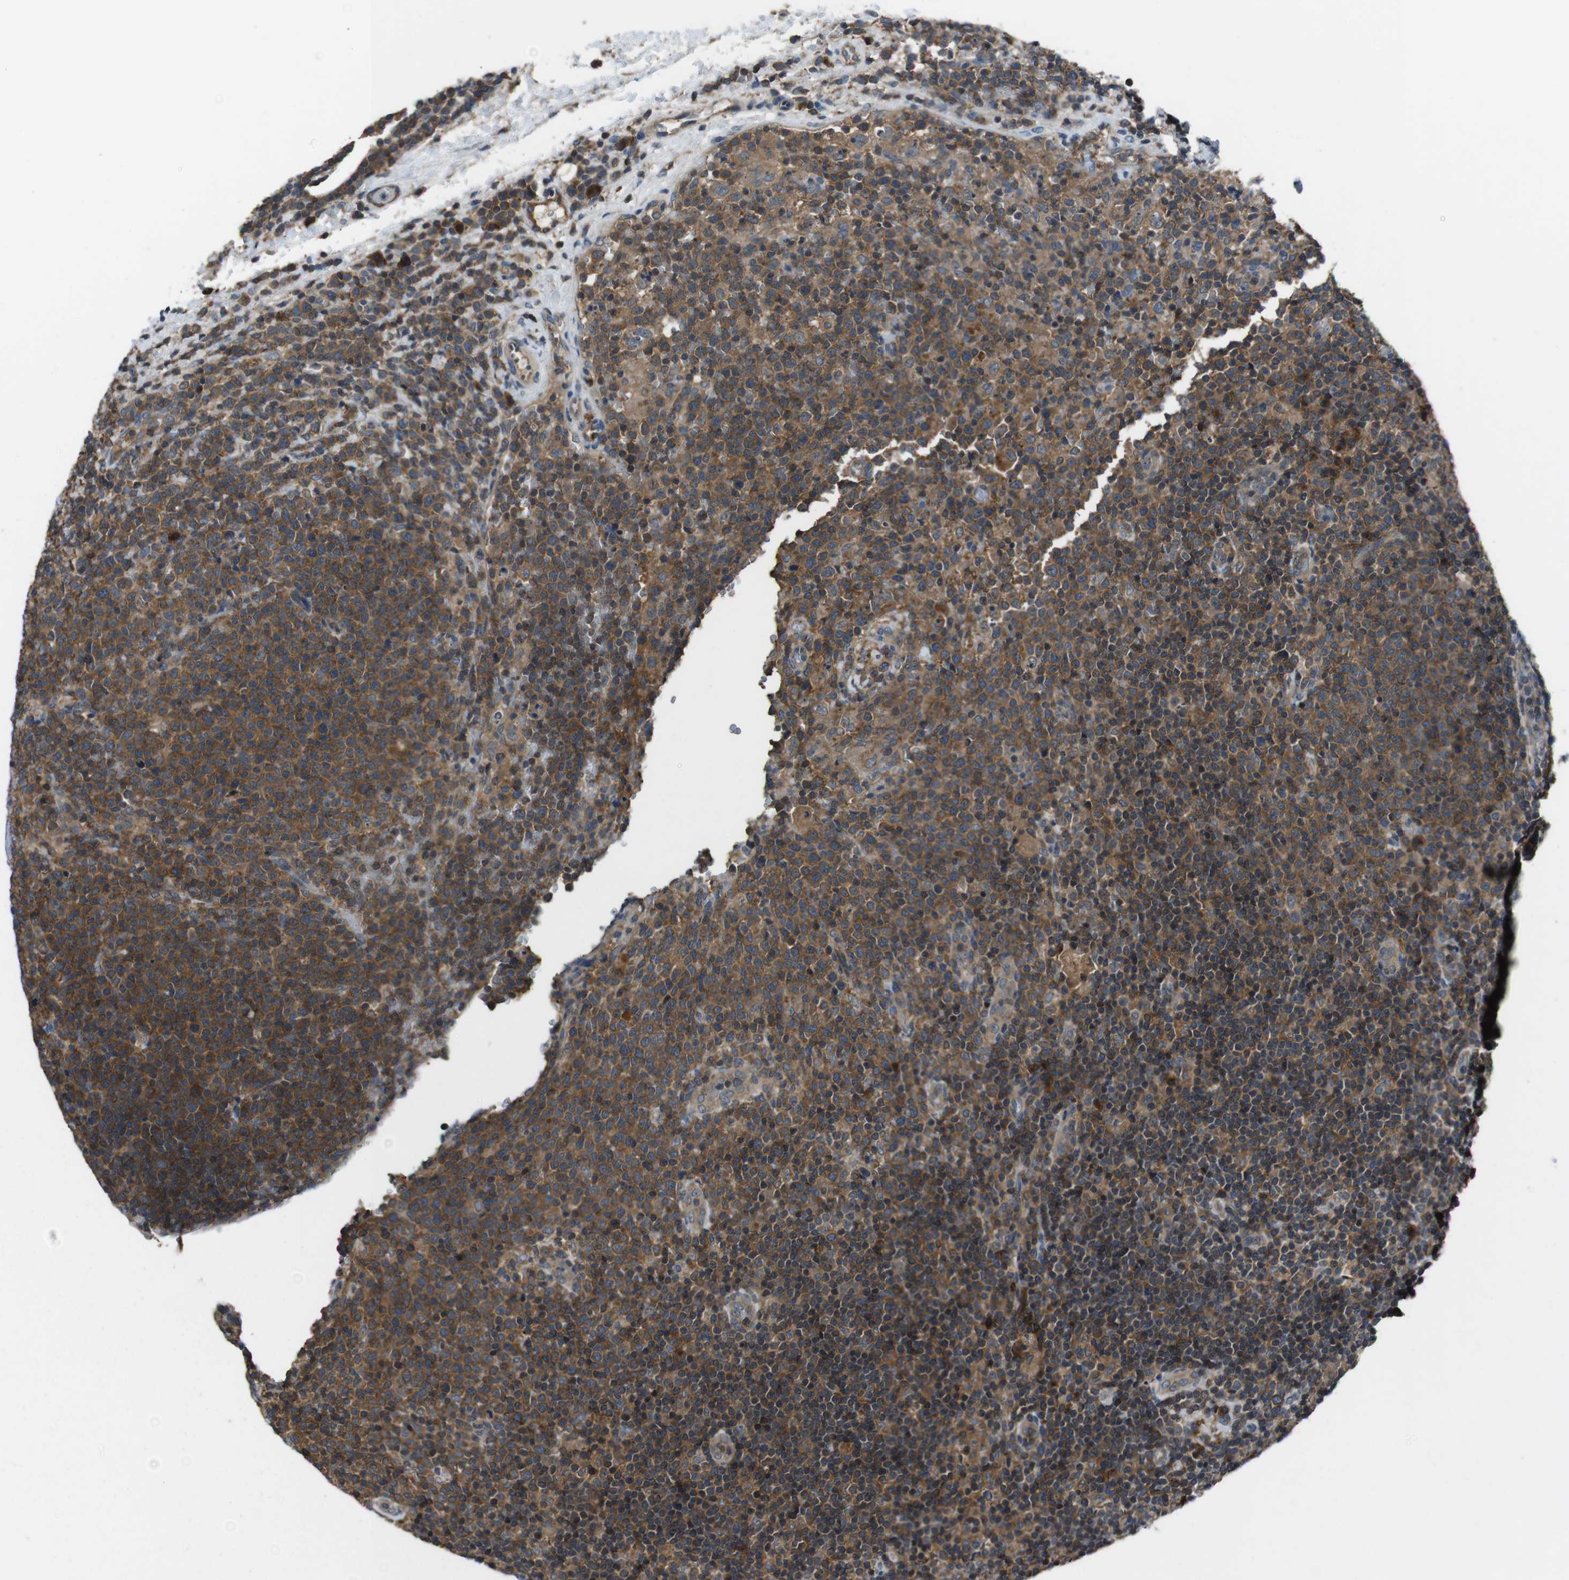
{"staining": {"intensity": "moderate", "quantity": ">75%", "location": "cytoplasmic/membranous"}, "tissue": "lymphoma", "cell_type": "Tumor cells", "image_type": "cancer", "snomed": [{"axis": "morphology", "description": "Malignant lymphoma, non-Hodgkin's type, High grade"}, {"axis": "topography", "description": "Lymph node"}], "caption": "Lymphoma stained with immunohistochemistry reveals moderate cytoplasmic/membranous positivity in approximately >75% of tumor cells.", "gene": "SLC22A23", "patient": {"sex": "male", "age": 61}}